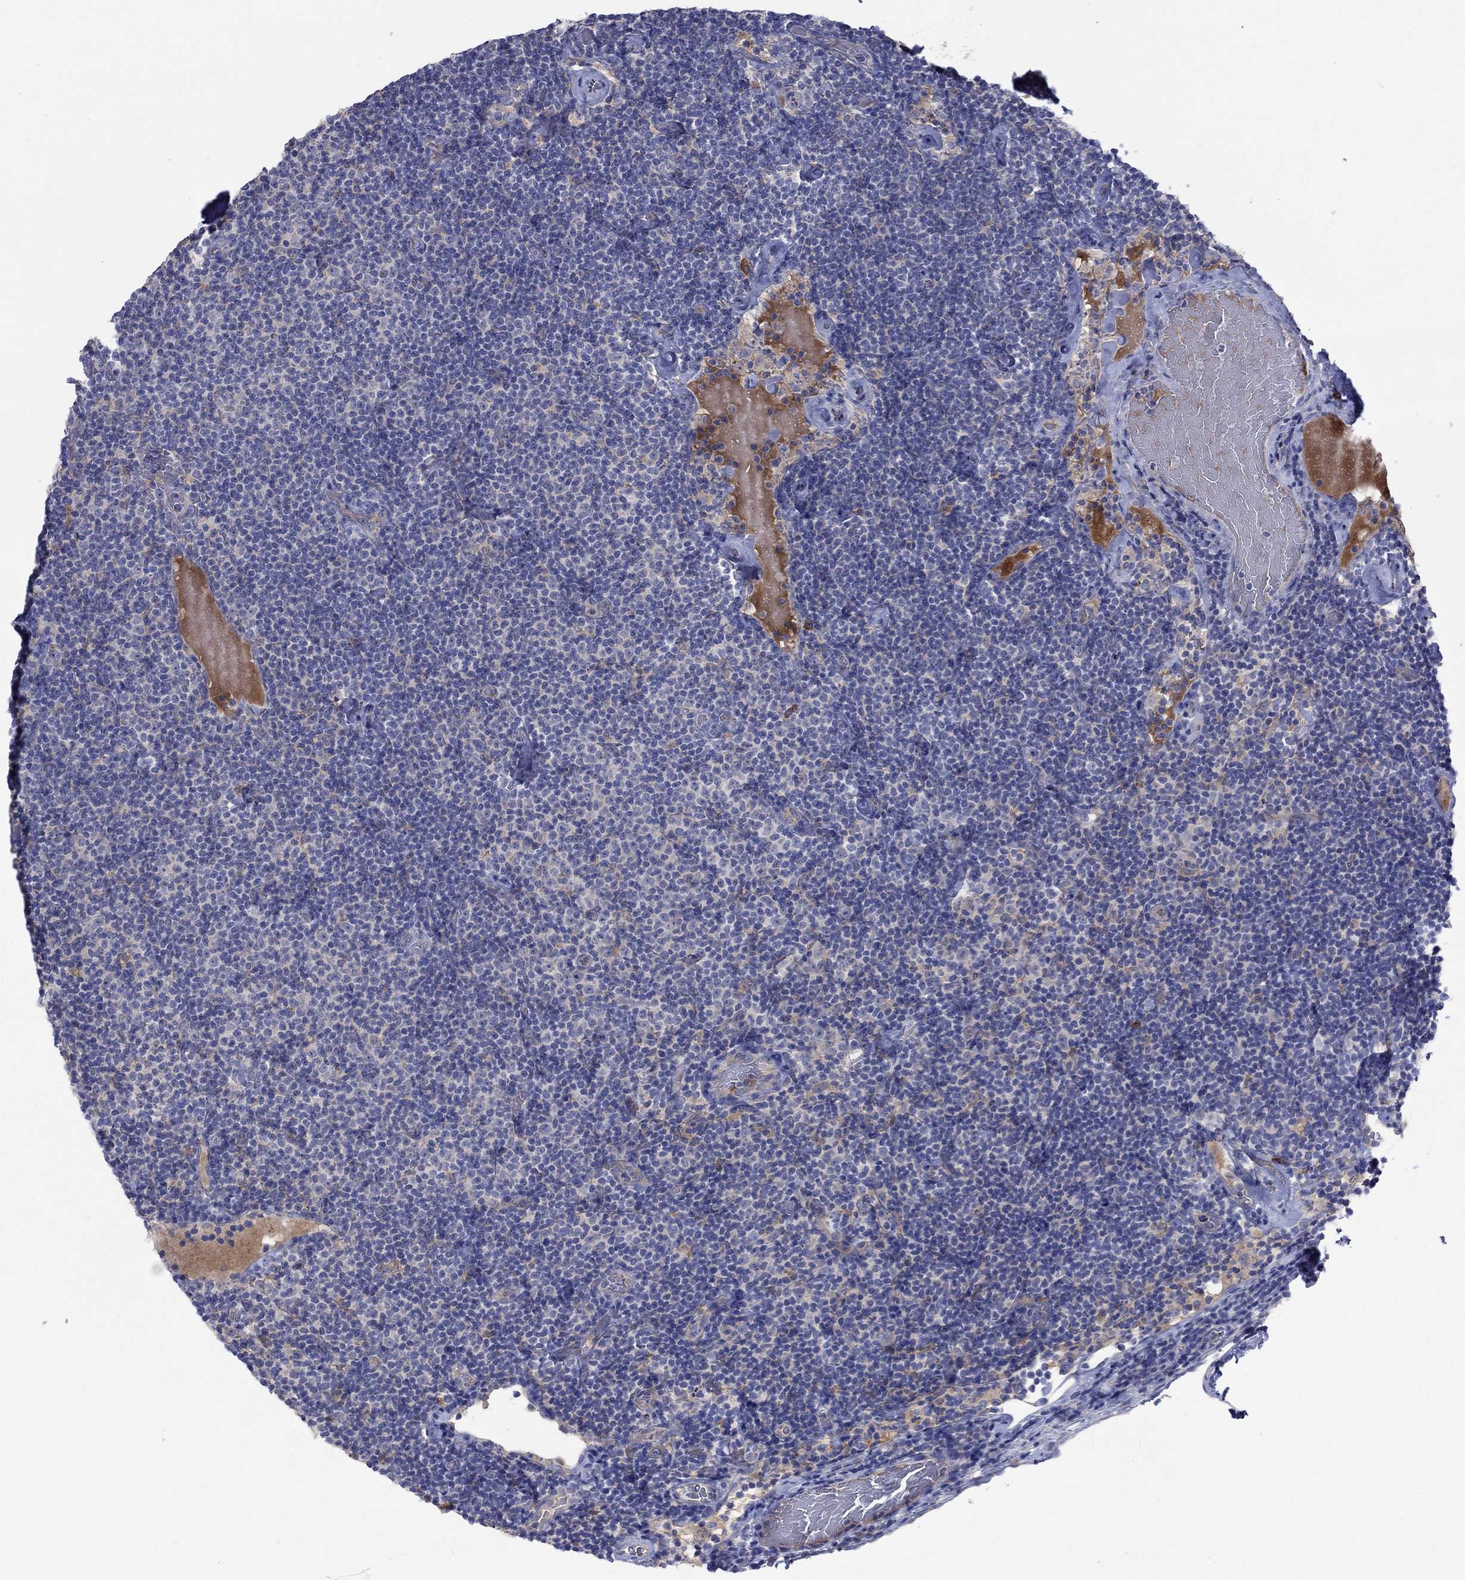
{"staining": {"intensity": "negative", "quantity": "none", "location": "none"}, "tissue": "lymphoma", "cell_type": "Tumor cells", "image_type": "cancer", "snomed": [{"axis": "morphology", "description": "Malignant lymphoma, non-Hodgkin's type, Low grade"}, {"axis": "topography", "description": "Lymph node"}], "caption": "Tumor cells show no significant protein positivity in lymphoma.", "gene": "PLCL2", "patient": {"sex": "male", "age": 81}}